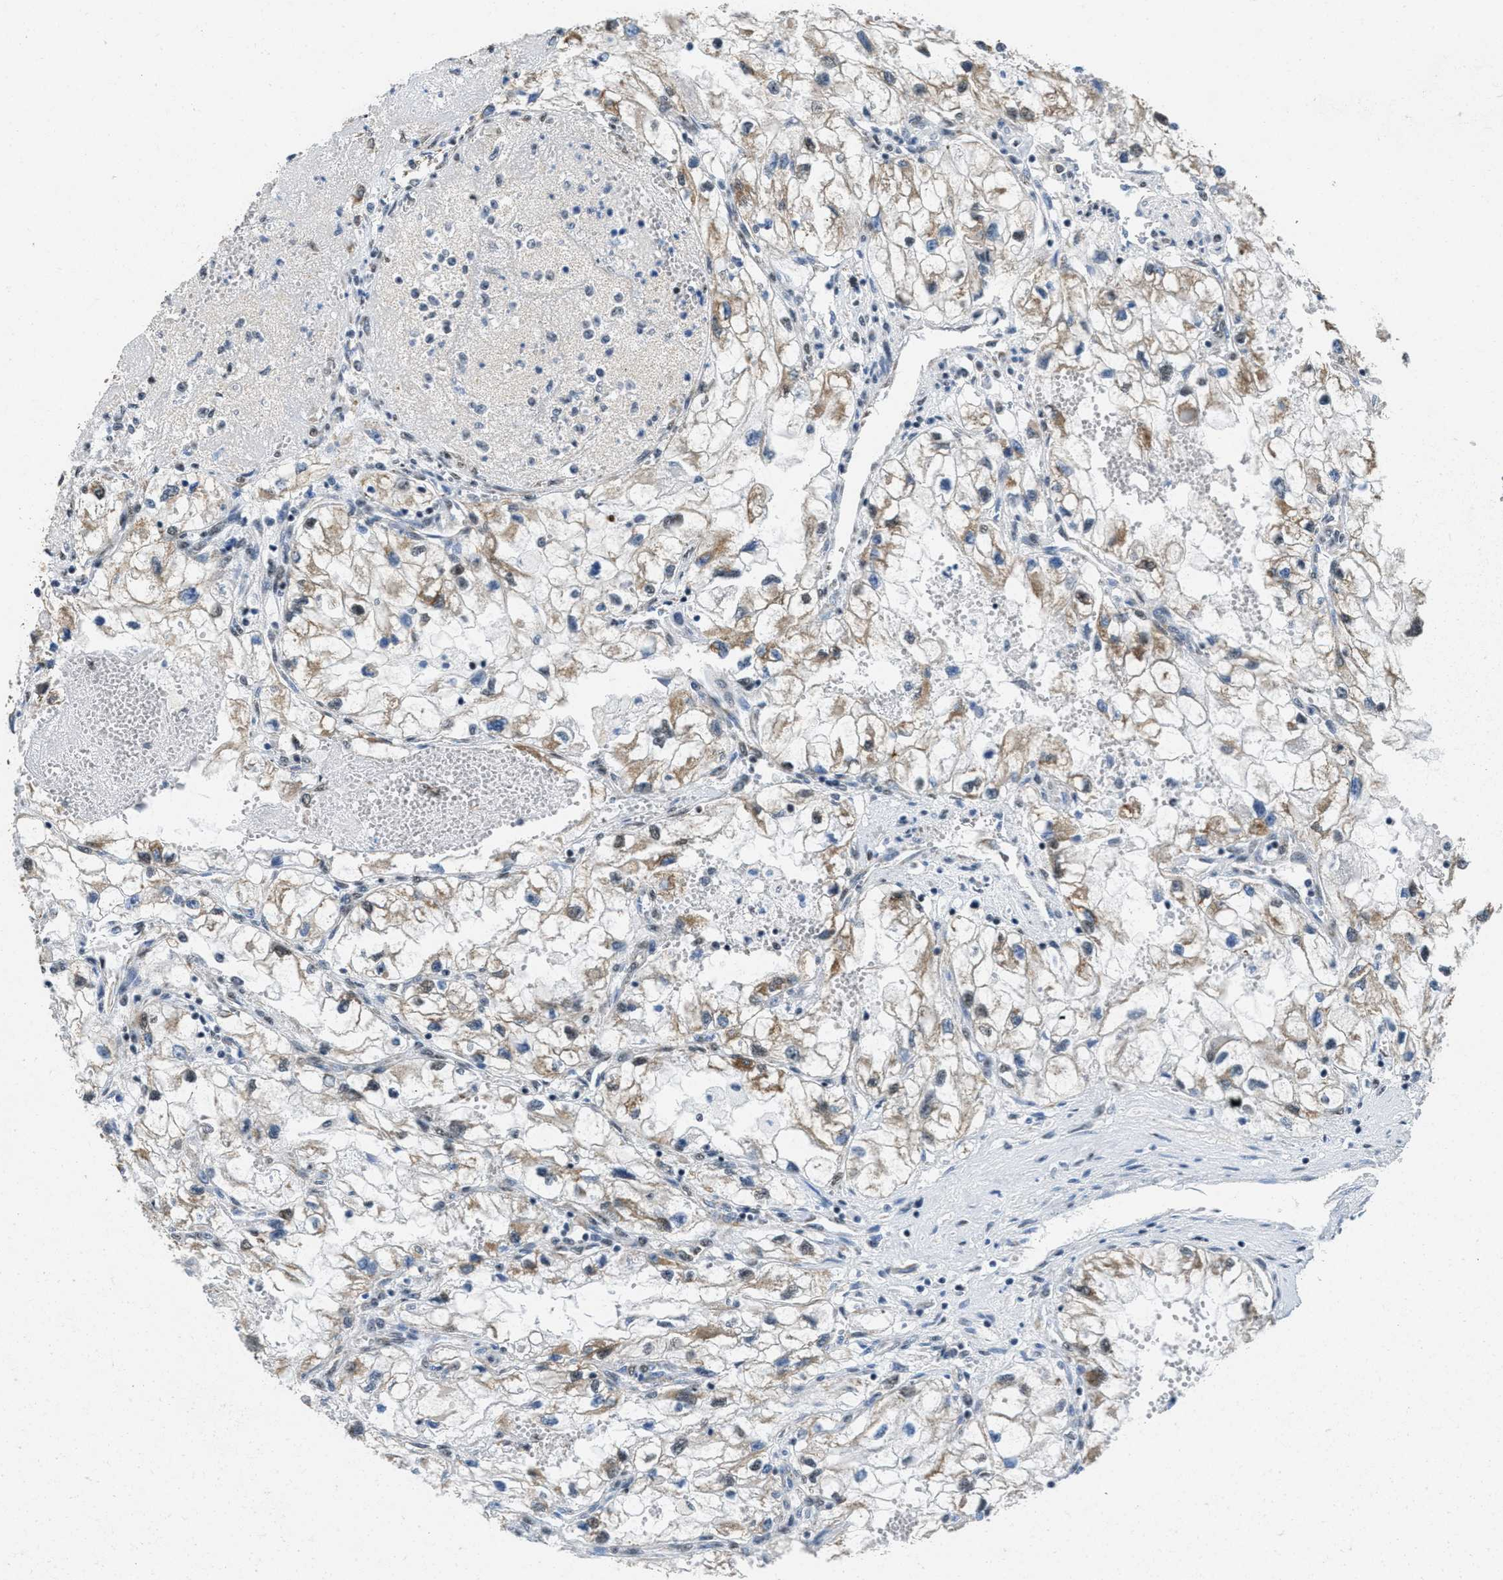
{"staining": {"intensity": "moderate", "quantity": ">75%", "location": "cytoplasmic/membranous"}, "tissue": "renal cancer", "cell_type": "Tumor cells", "image_type": "cancer", "snomed": [{"axis": "morphology", "description": "Adenocarcinoma, NOS"}, {"axis": "topography", "description": "Kidney"}], "caption": "A photomicrograph showing moderate cytoplasmic/membranous staining in approximately >75% of tumor cells in renal adenocarcinoma, as visualized by brown immunohistochemical staining.", "gene": "TOMM70", "patient": {"sex": "female", "age": 70}}